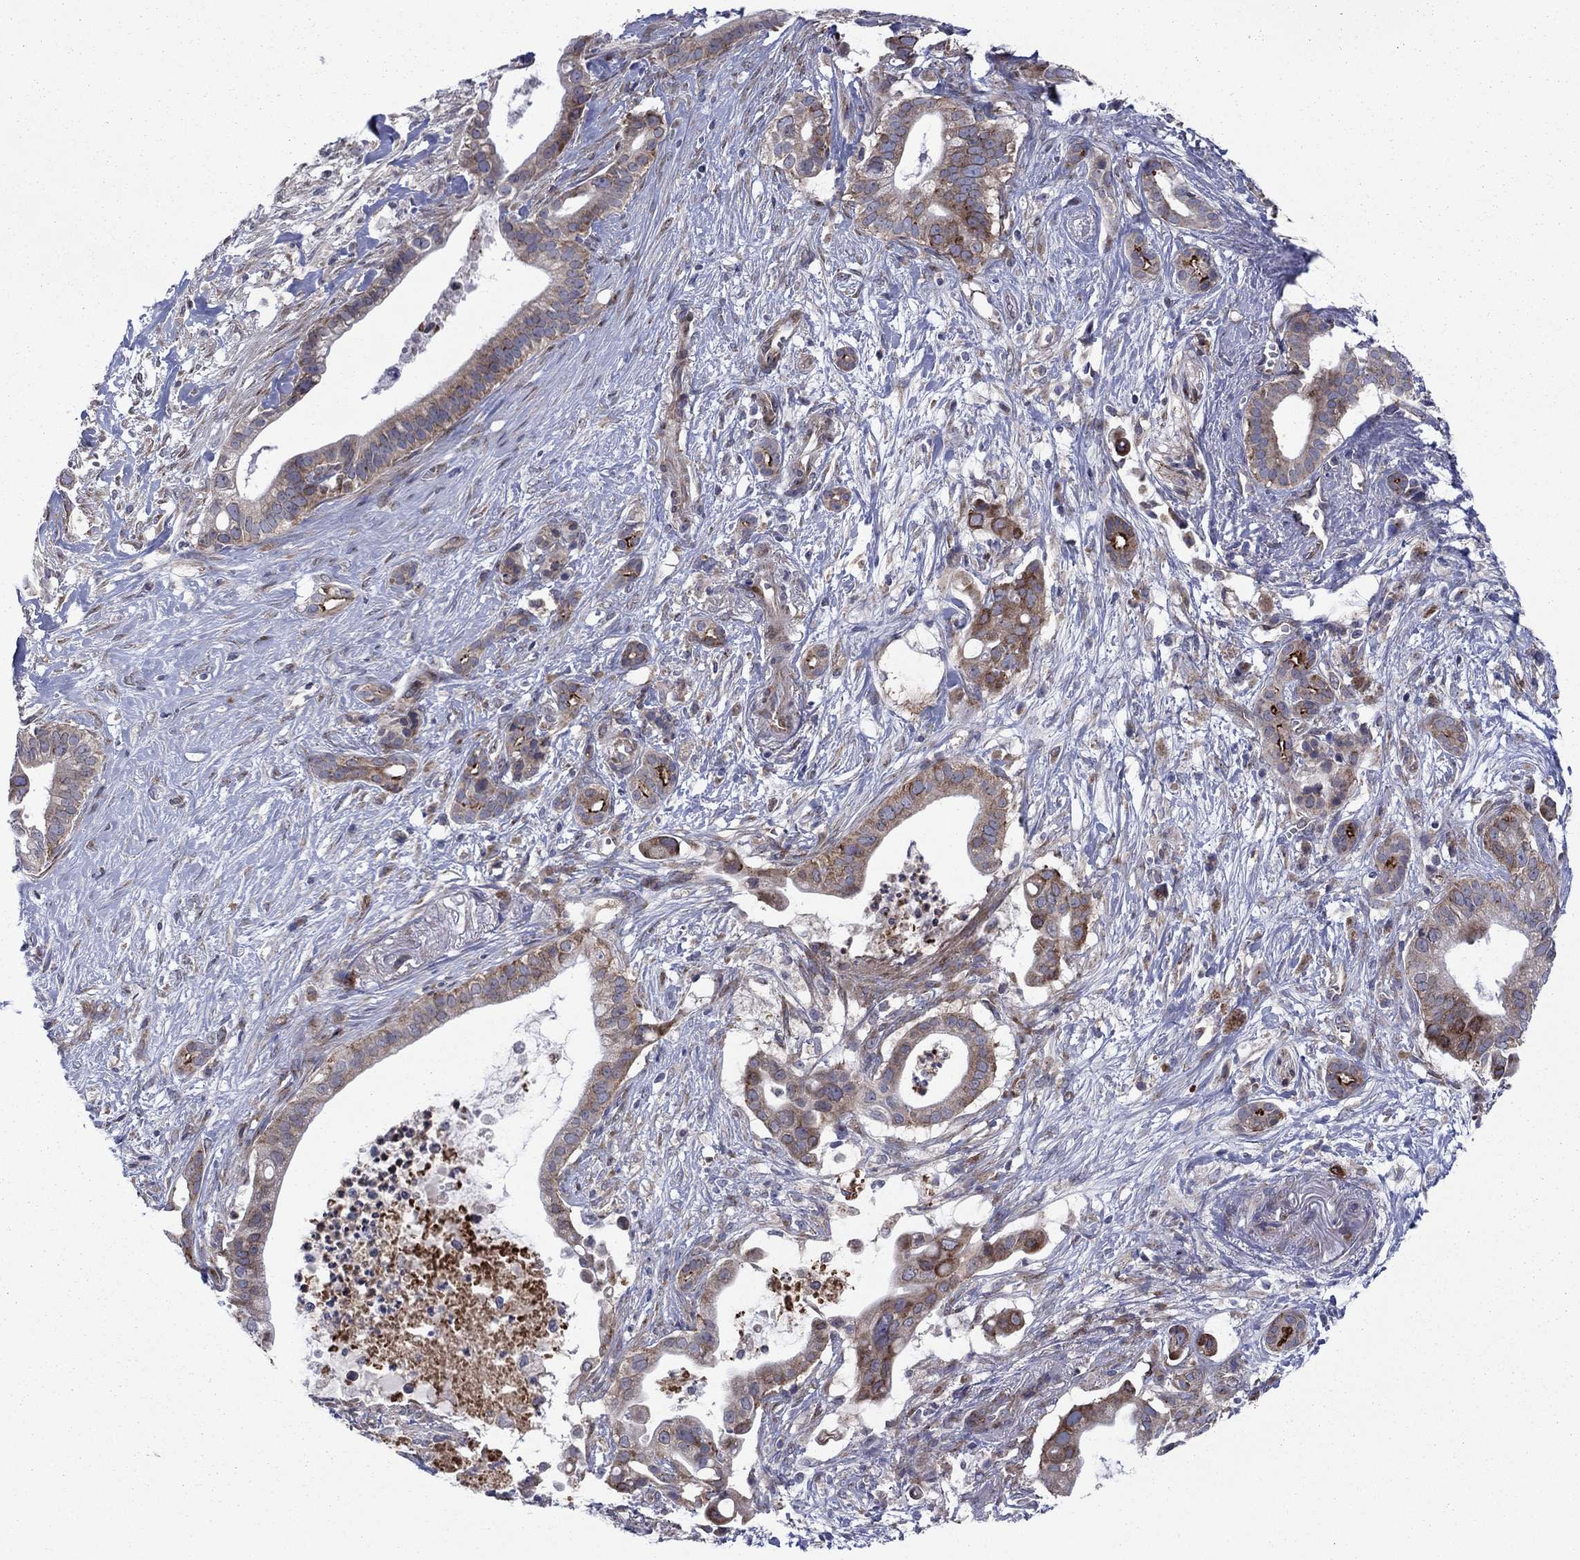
{"staining": {"intensity": "moderate", "quantity": ">75%", "location": "cytoplasmic/membranous"}, "tissue": "pancreatic cancer", "cell_type": "Tumor cells", "image_type": "cancer", "snomed": [{"axis": "morphology", "description": "Adenocarcinoma, NOS"}, {"axis": "topography", "description": "Pancreas"}], "caption": "Immunohistochemical staining of human pancreatic adenocarcinoma shows medium levels of moderate cytoplasmic/membranous protein positivity in about >75% of tumor cells.", "gene": "GPR155", "patient": {"sex": "male", "age": 61}}